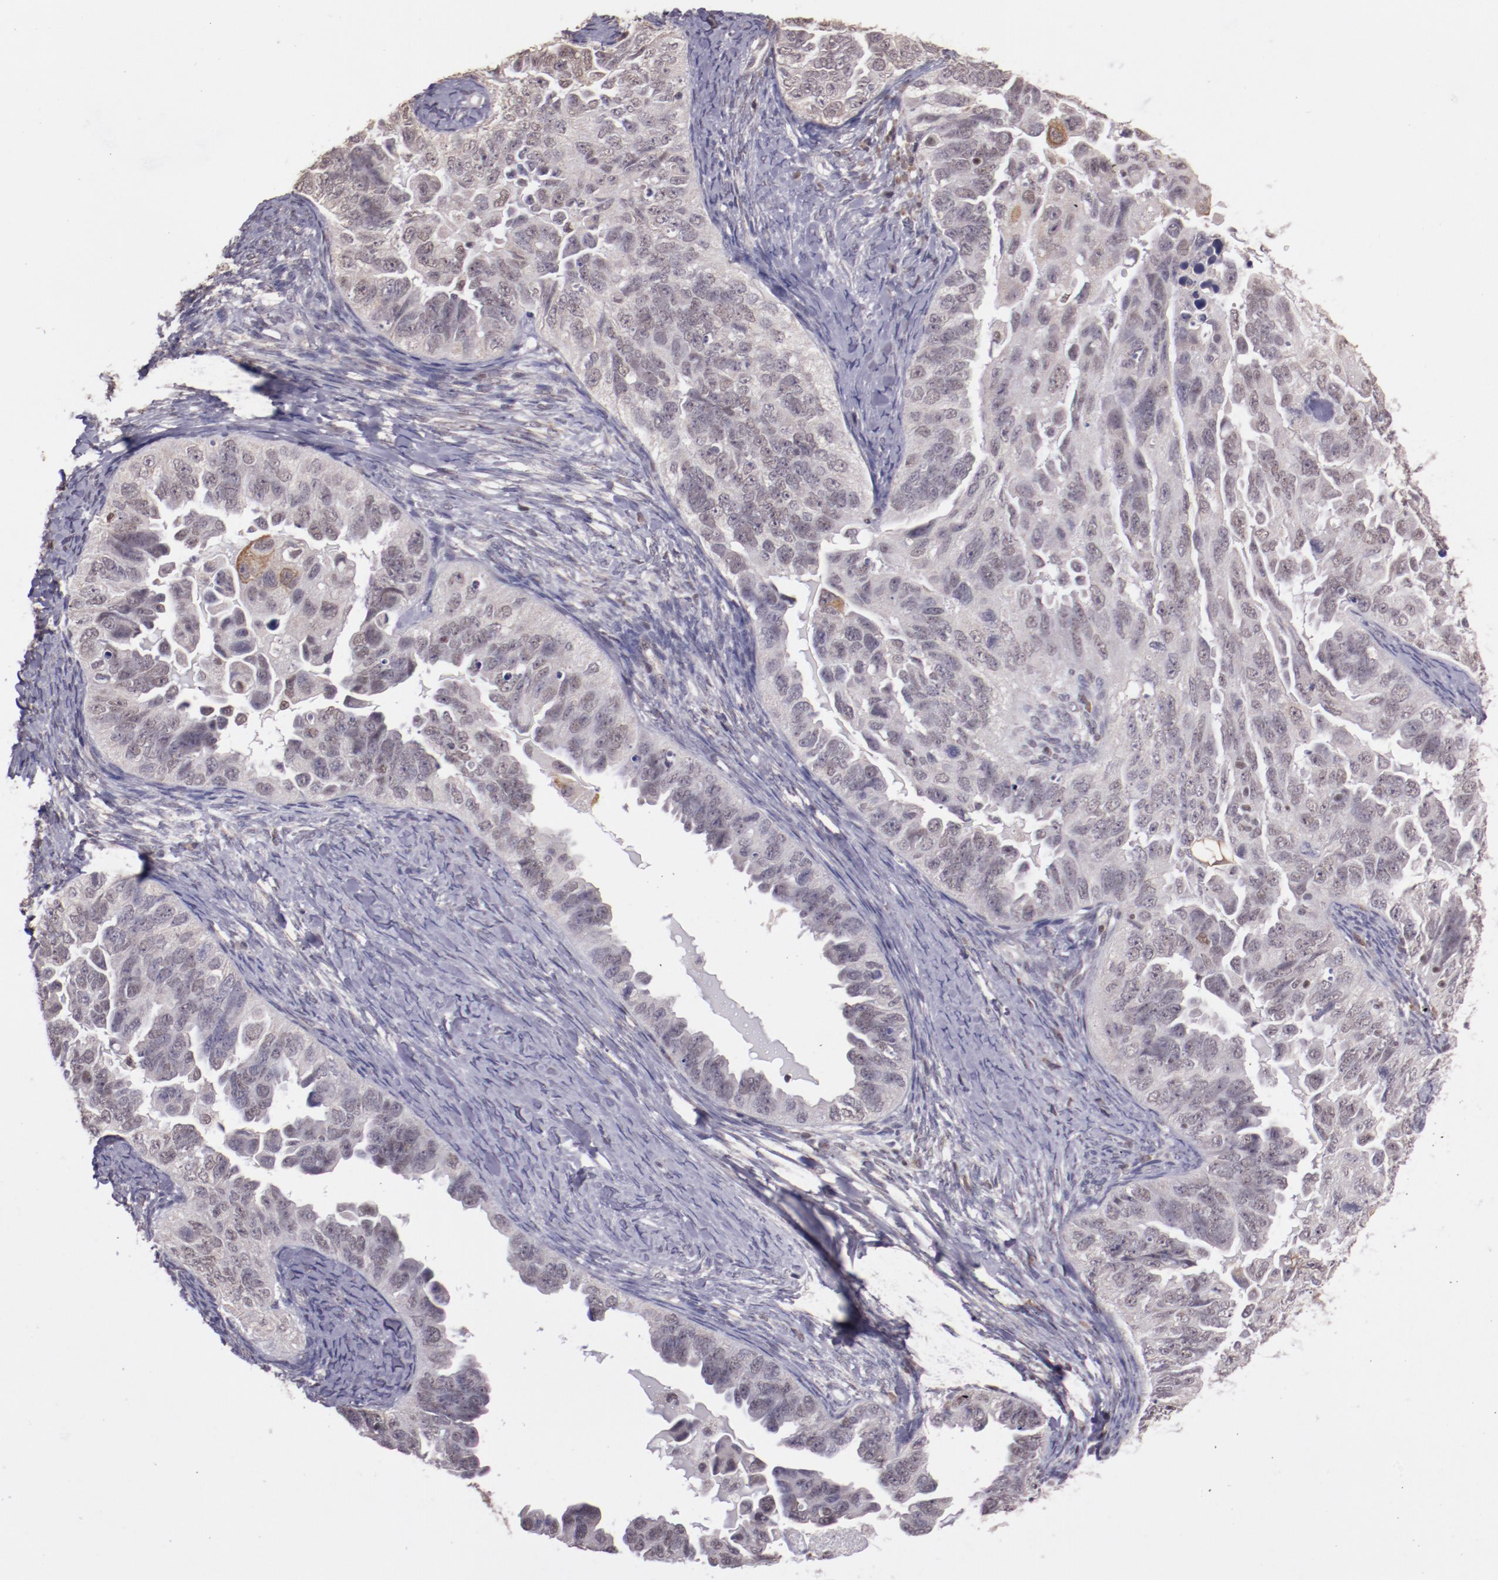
{"staining": {"intensity": "weak", "quantity": "<25%", "location": "nuclear"}, "tissue": "ovarian cancer", "cell_type": "Tumor cells", "image_type": "cancer", "snomed": [{"axis": "morphology", "description": "Cystadenocarcinoma, serous, NOS"}, {"axis": "topography", "description": "Ovary"}], "caption": "This is an immunohistochemistry (IHC) micrograph of serous cystadenocarcinoma (ovarian). There is no positivity in tumor cells.", "gene": "ELF1", "patient": {"sex": "female", "age": 82}}